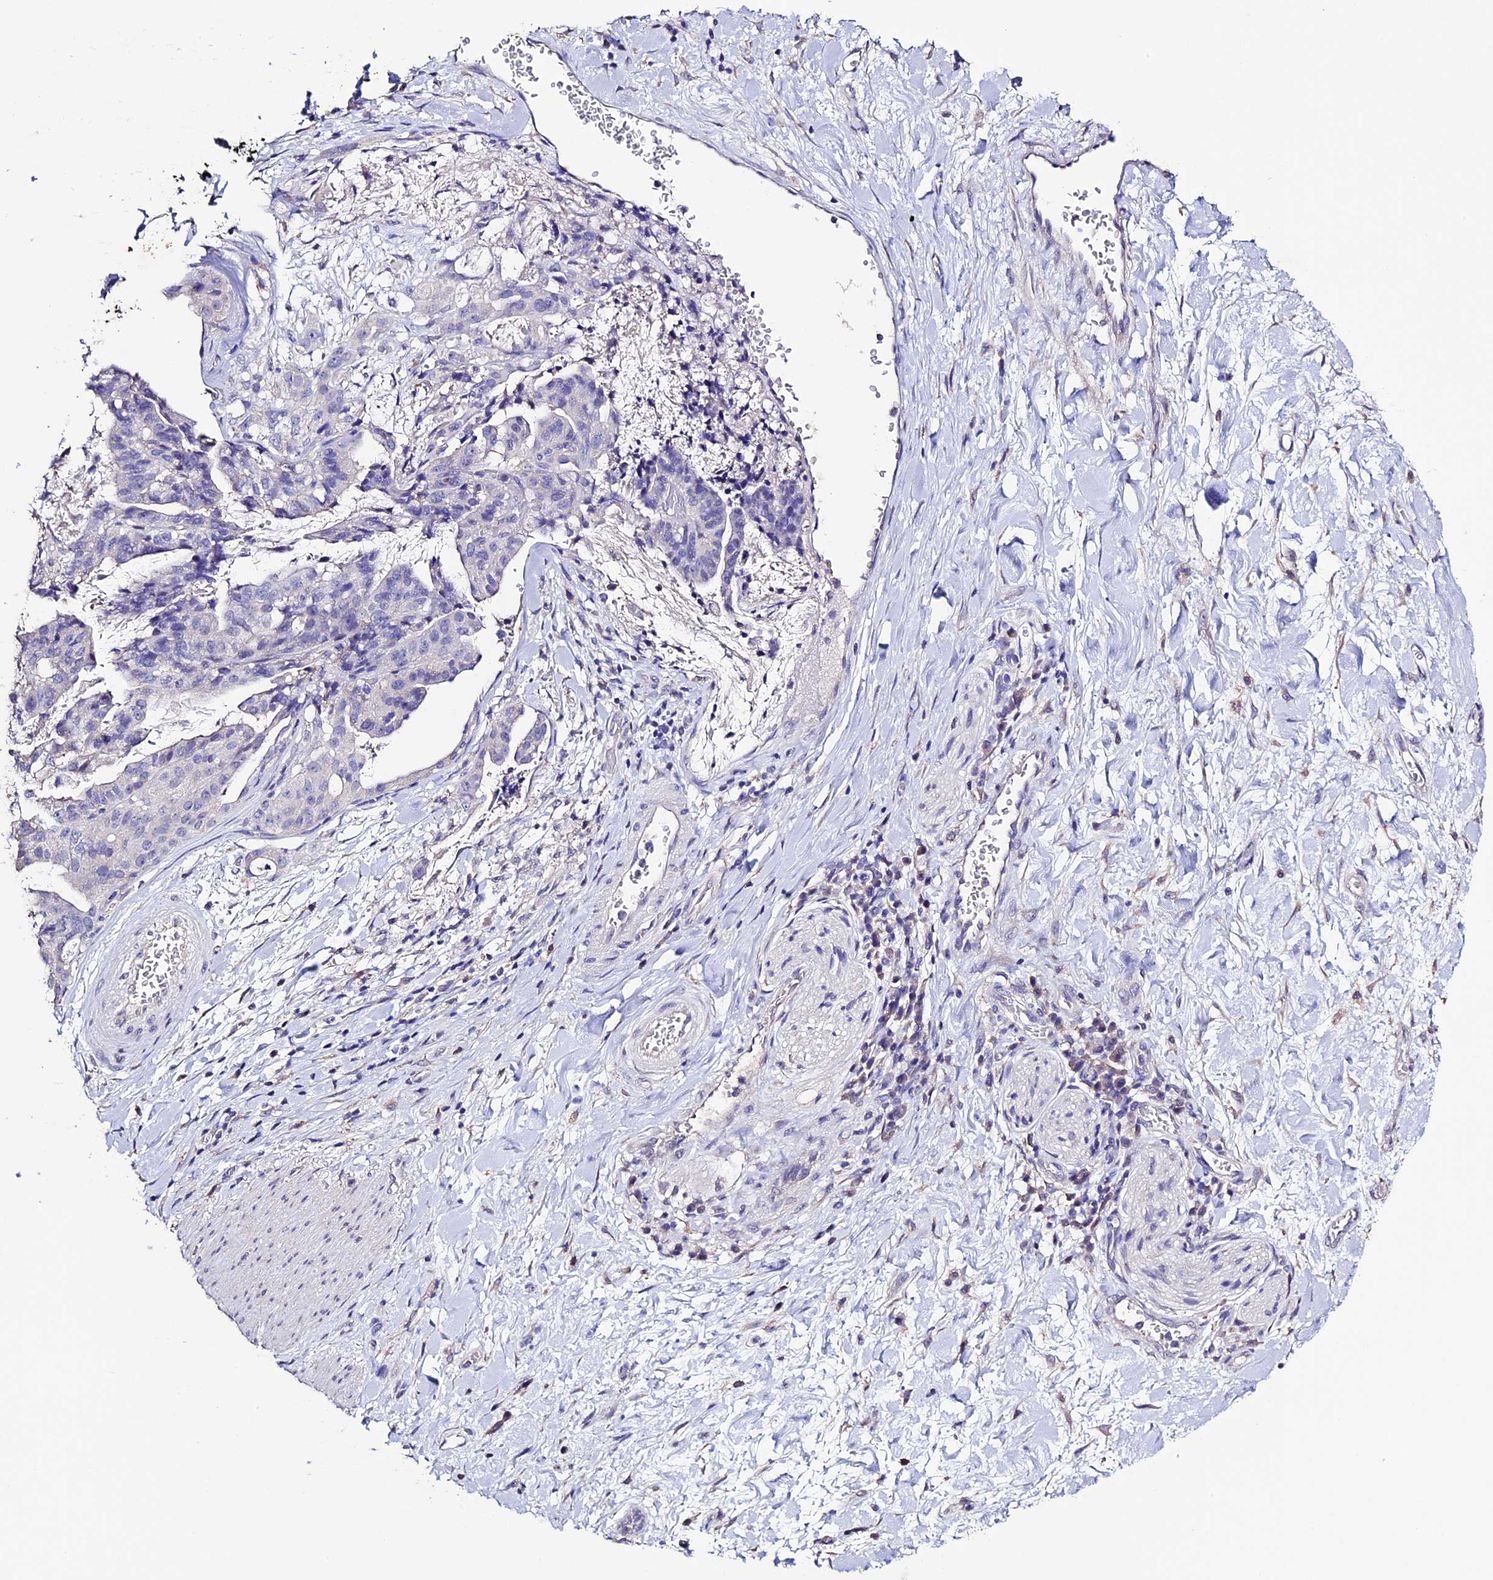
{"staining": {"intensity": "negative", "quantity": "none", "location": "none"}, "tissue": "stomach cancer", "cell_type": "Tumor cells", "image_type": "cancer", "snomed": [{"axis": "morphology", "description": "Adenocarcinoma, NOS"}, {"axis": "topography", "description": "Stomach"}], "caption": "Immunohistochemistry of adenocarcinoma (stomach) displays no expression in tumor cells.", "gene": "DIS3L", "patient": {"sex": "male", "age": 48}}